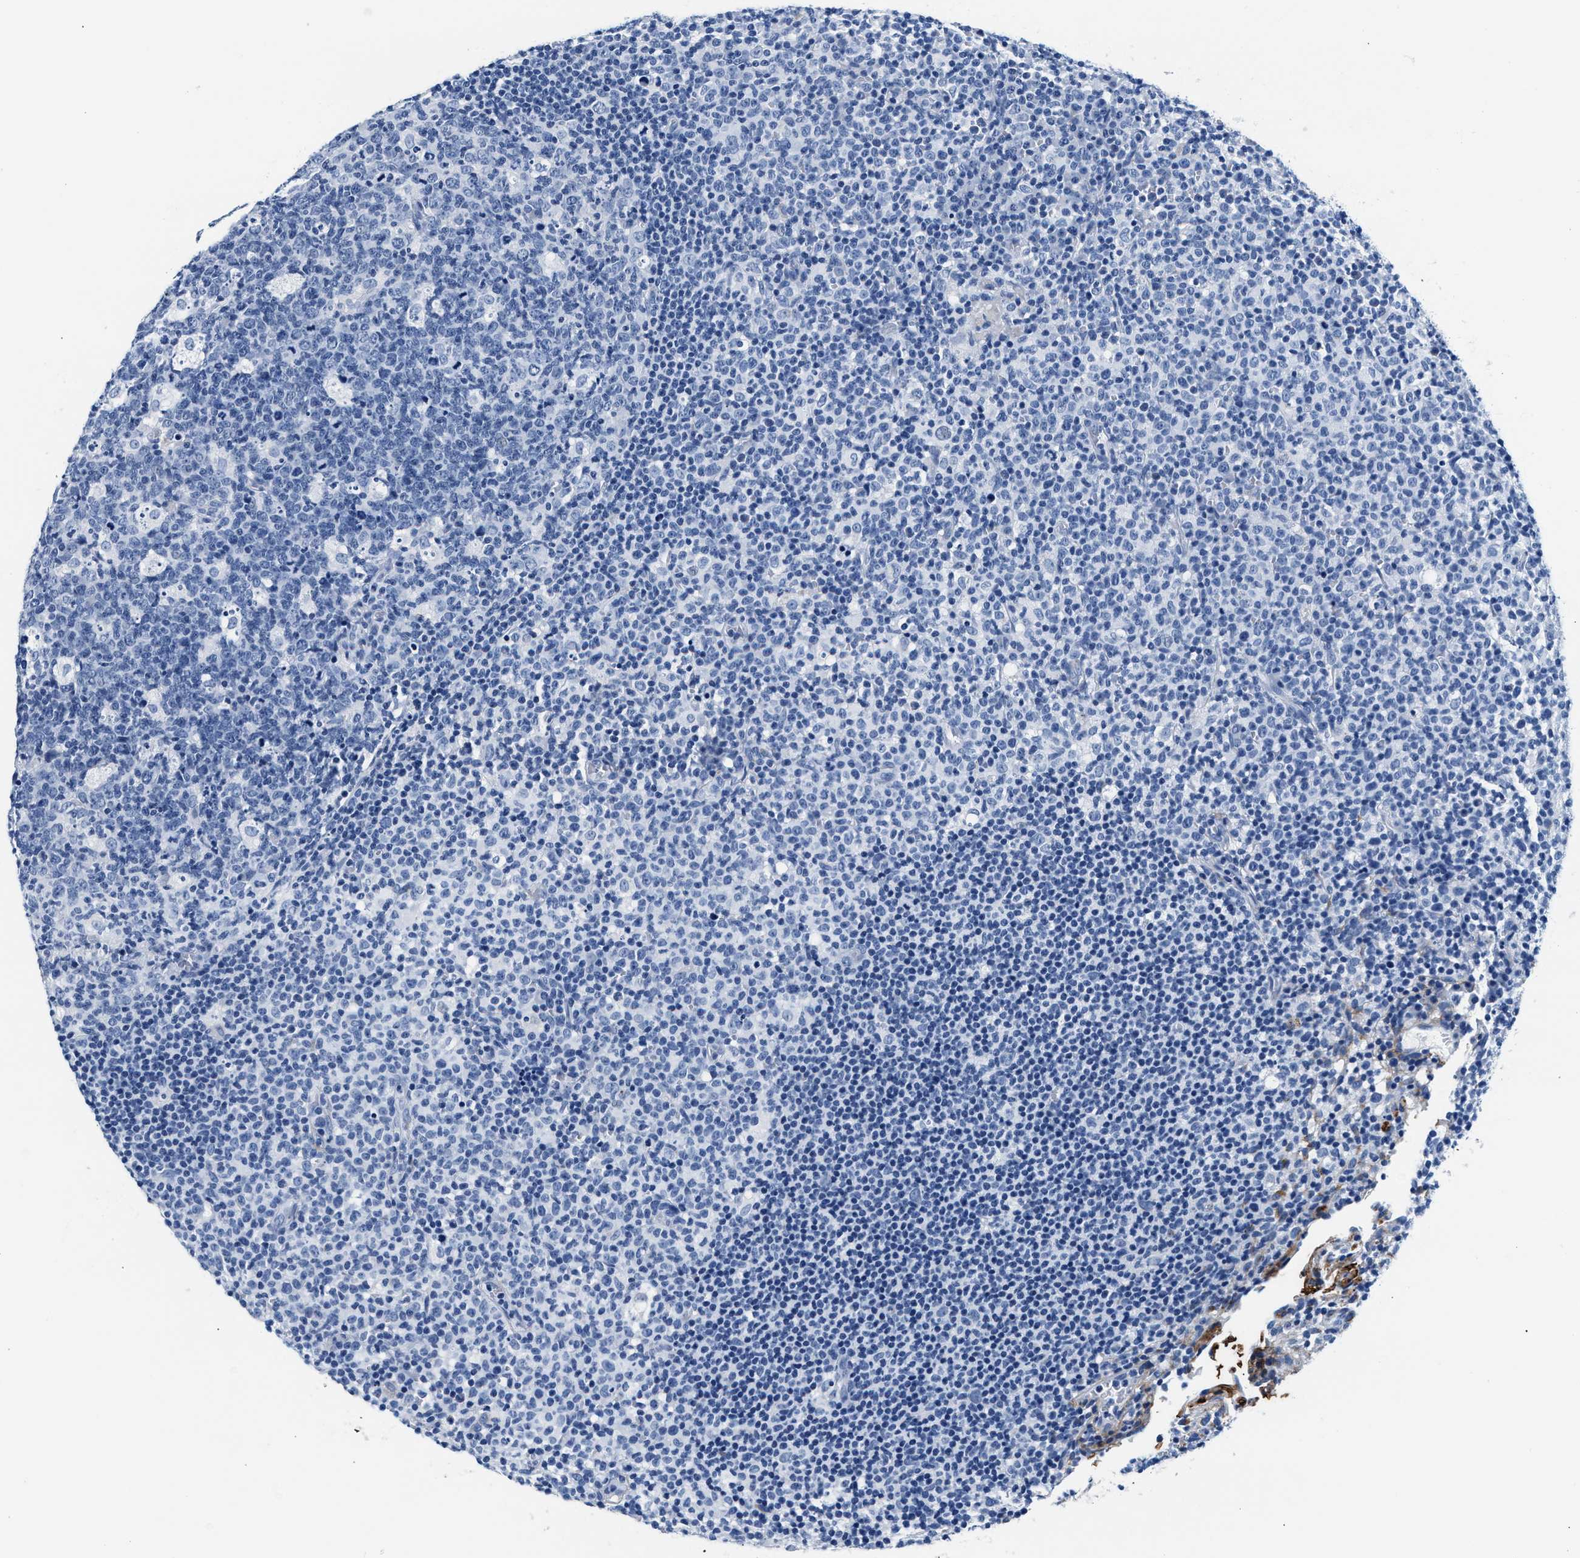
{"staining": {"intensity": "negative", "quantity": "none", "location": "none"}, "tissue": "lymph node", "cell_type": "Germinal center cells", "image_type": "normal", "snomed": [{"axis": "morphology", "description": "Normal tissue, NOS"}, {"axis": "morphology", "description": "Inflammation, NOS"}, {"axis": "topography", "description": "Lymph node"}], "caption": "The photomicrograph reveals no staining of germinal center cells in benign lymph node. (Brightfield microscopy of DAB immunohistochemistry at high magnification).", "gene": "TNR", "patient": {"sex": "male", "age": 55}}